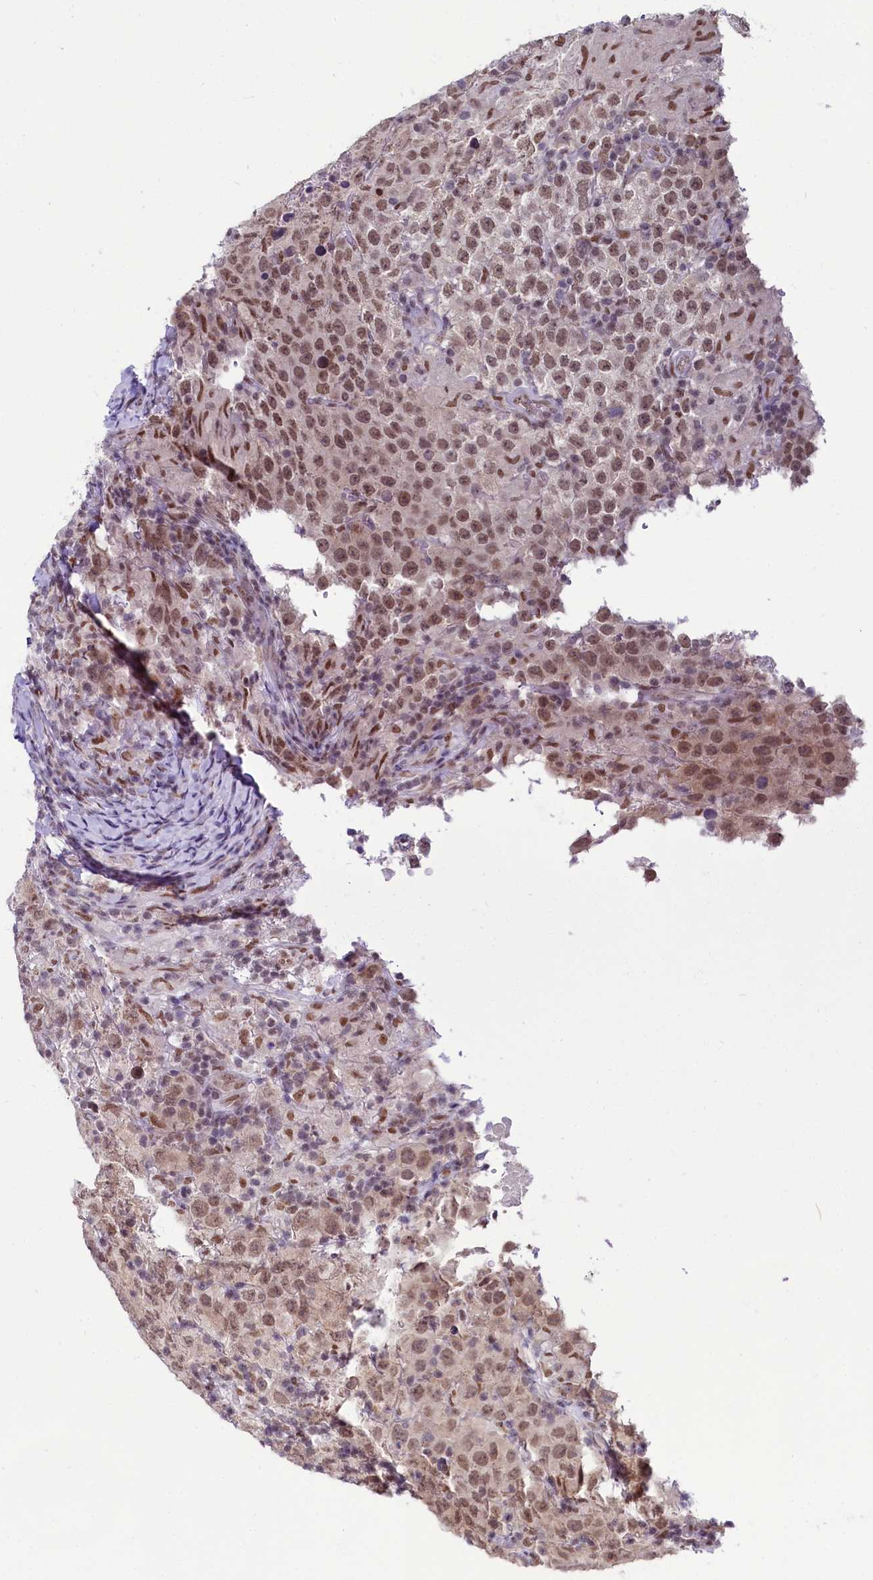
{"staining": {"intensity": "moderate", "quantity": "25%-75%", "location": "nuclear"}, "tissue": "testis cancer", "cell_type": "Tumor cells", "image_type": "cancer", "snomed": [{"axis": "morphology", "description": "Normal tissue, NOS"}, {"axis": "morphology", "description": "Urothelial carcinoma, High grade"}, {"axis": "morphology", "description": "Seminoma, NOS"}, {"axis": "morphology", "description": "Carcinoma, Embryonal, NOS"}, {"axis": "topography", "description": "Urinary bladder"}, {"axis": "topography", "description": "Testis"}], "caption": "This is a micrograph of IHC staining of testis cancer (embryonal carcinoma), which shows moderate expression in the nuclear of tumor cells.", "gene": "SCAF11", "patient": {"sex": "male", "age": 41}}